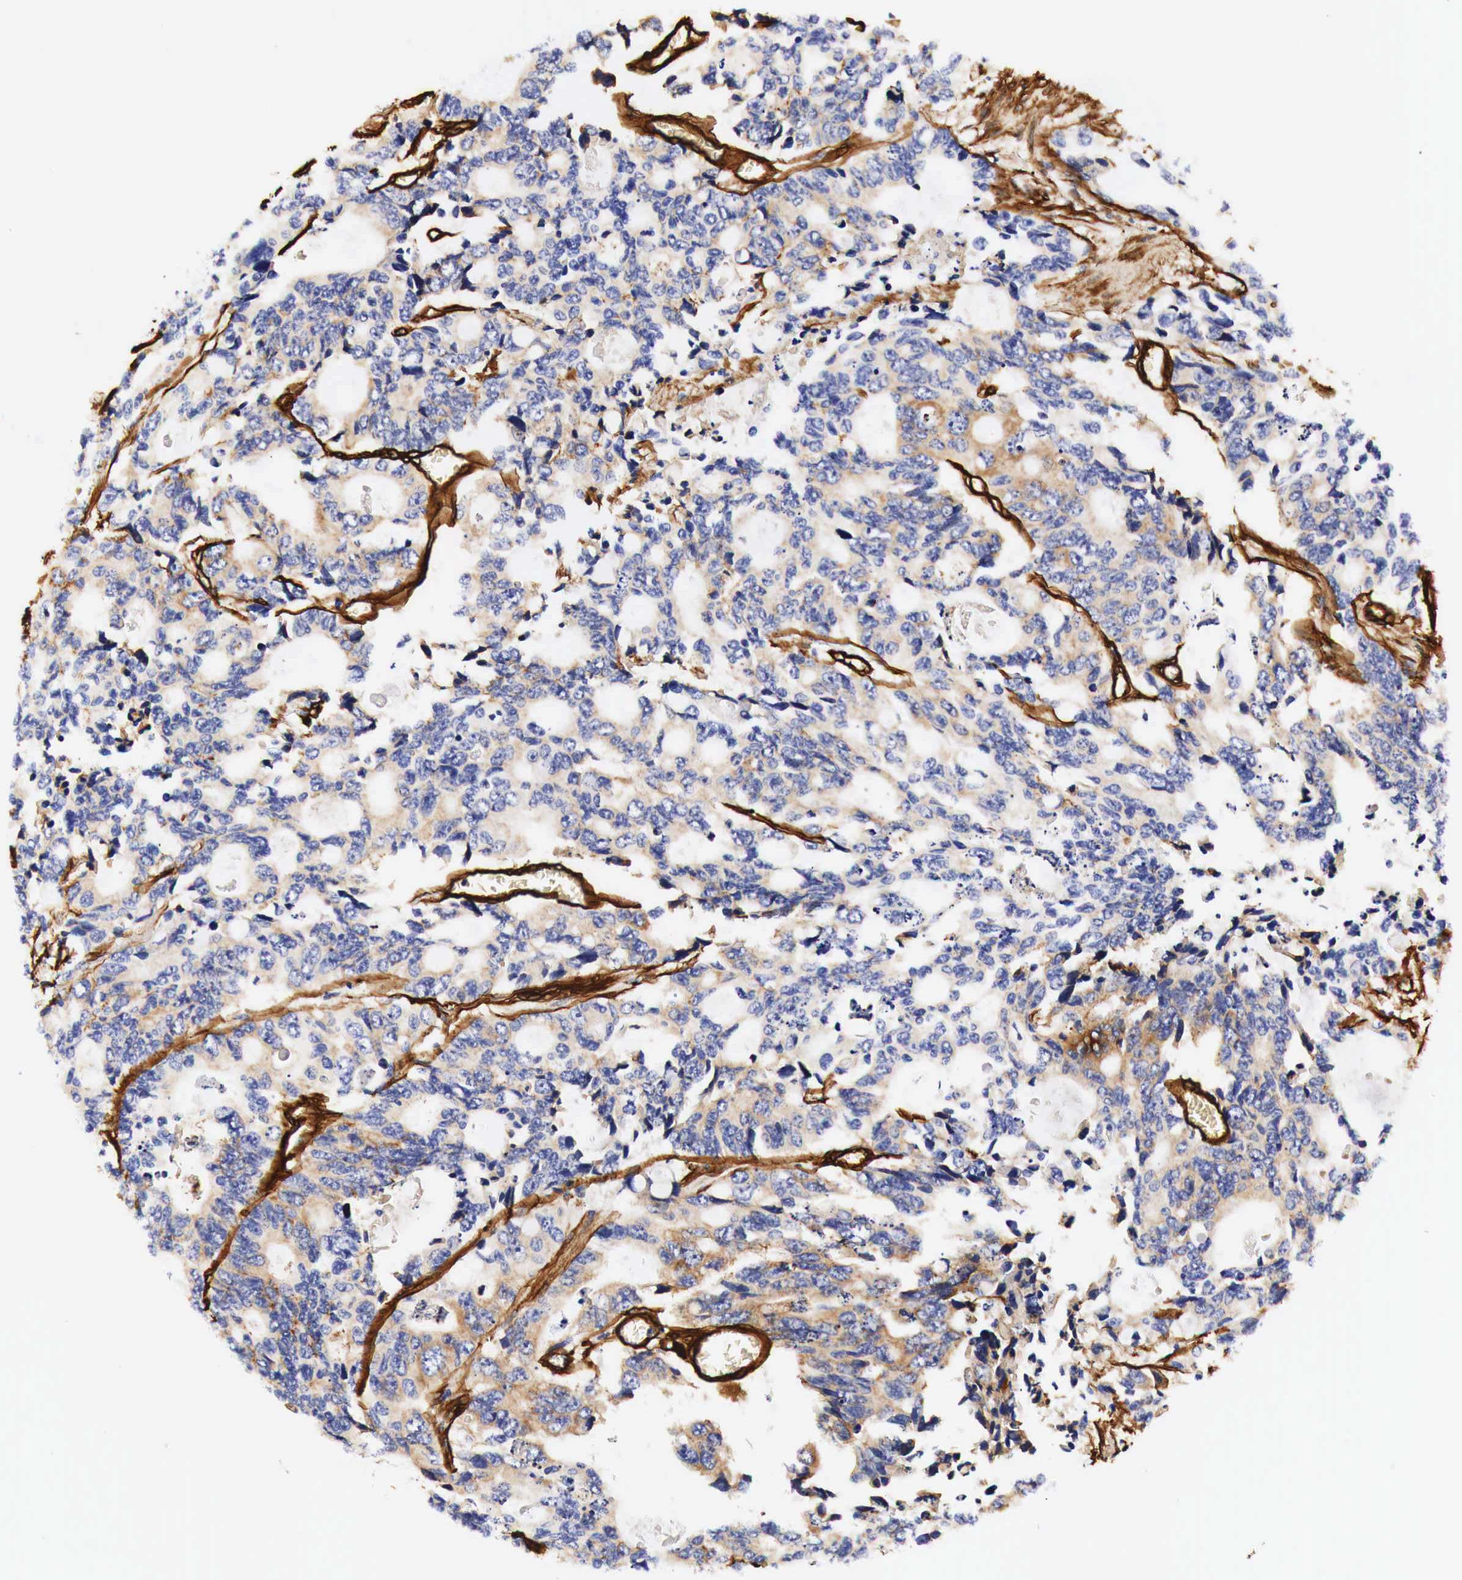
{"staining": {"intensity": "negative", "quantity": "none", "location": "none"}, "tissue": "colorectal cancer", "cell_type": "Tumor cells", "image_type": "cancer", "snomed": [{"axis": "morphology", "description": "Adenocarcinoma, NOS"}, {"axis": "topography", "description": "Rectum"}], "caption": "The image exhibits no significant positivity in tumor cells of adenocarcinoma (colorectal).", "gene": "LAMB2", "patient": {"sex": "male", "age": 76}}